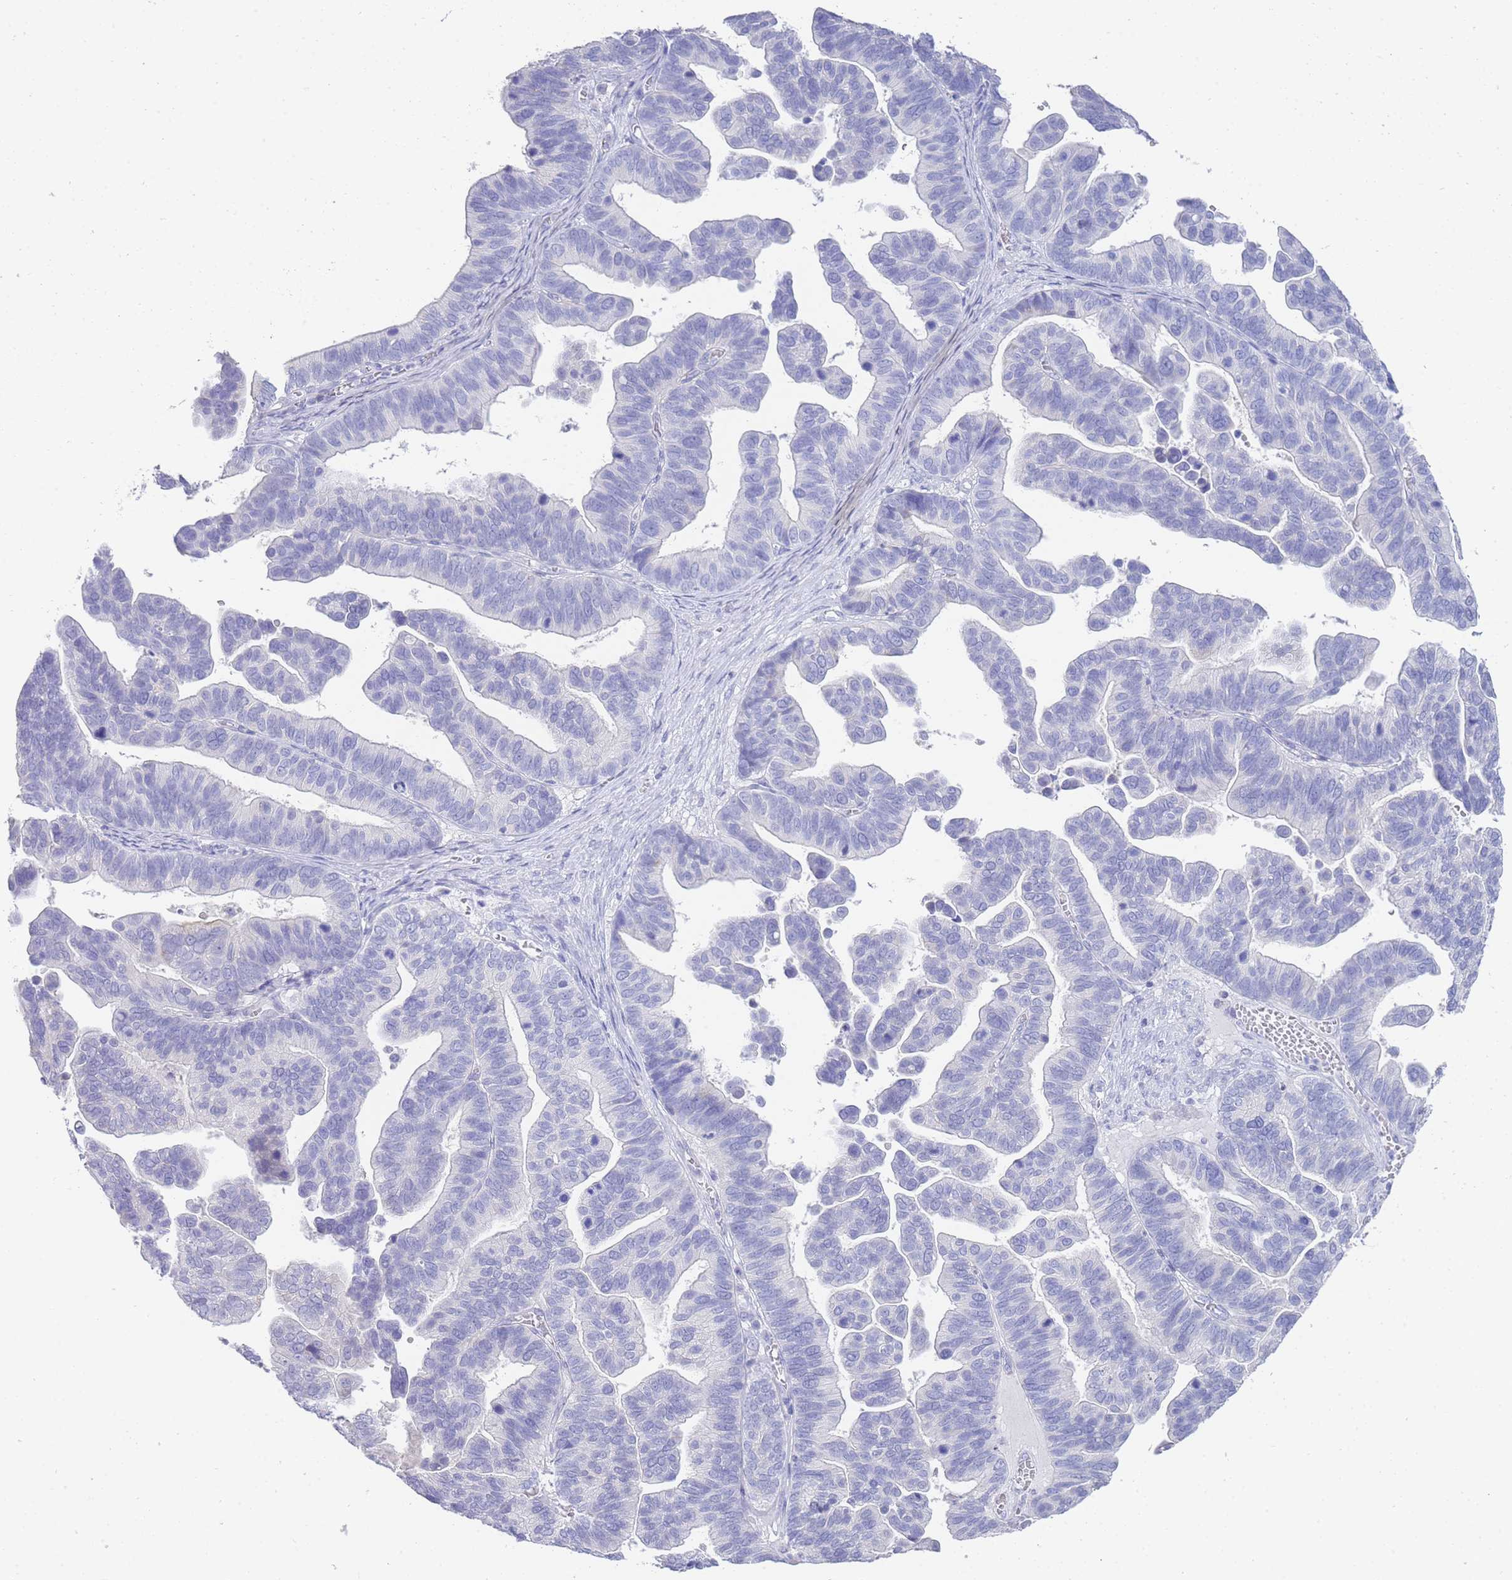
{"staining": {"intensity": "negative", "quantity": "none", "location": "none"}, "tissue": "ovarian cancer", "cell_type": "Tumor cells", "image_type": "cancer", "snomed": [{"axis": "morphology", "description": "Cystadenocarcinoma, serous, NOS"}, {"axis": "topography", "description": "Ovary"}], "caption": "Immunohistochemistry photomicrograph of neoplastic tissue: ovarian serous cystadenocarcinoma stained with DAB shows no significant protein expression in tumor cells. (Stains: DAB (3,3'-diaminobenzidine) immunohistochemistry (IHC) with hematoxylin counter stain, Microscopy: brightfield microscopy at high magnification).", "gene": "DPP4", "patient": {"sex": "female", "age": 56}}